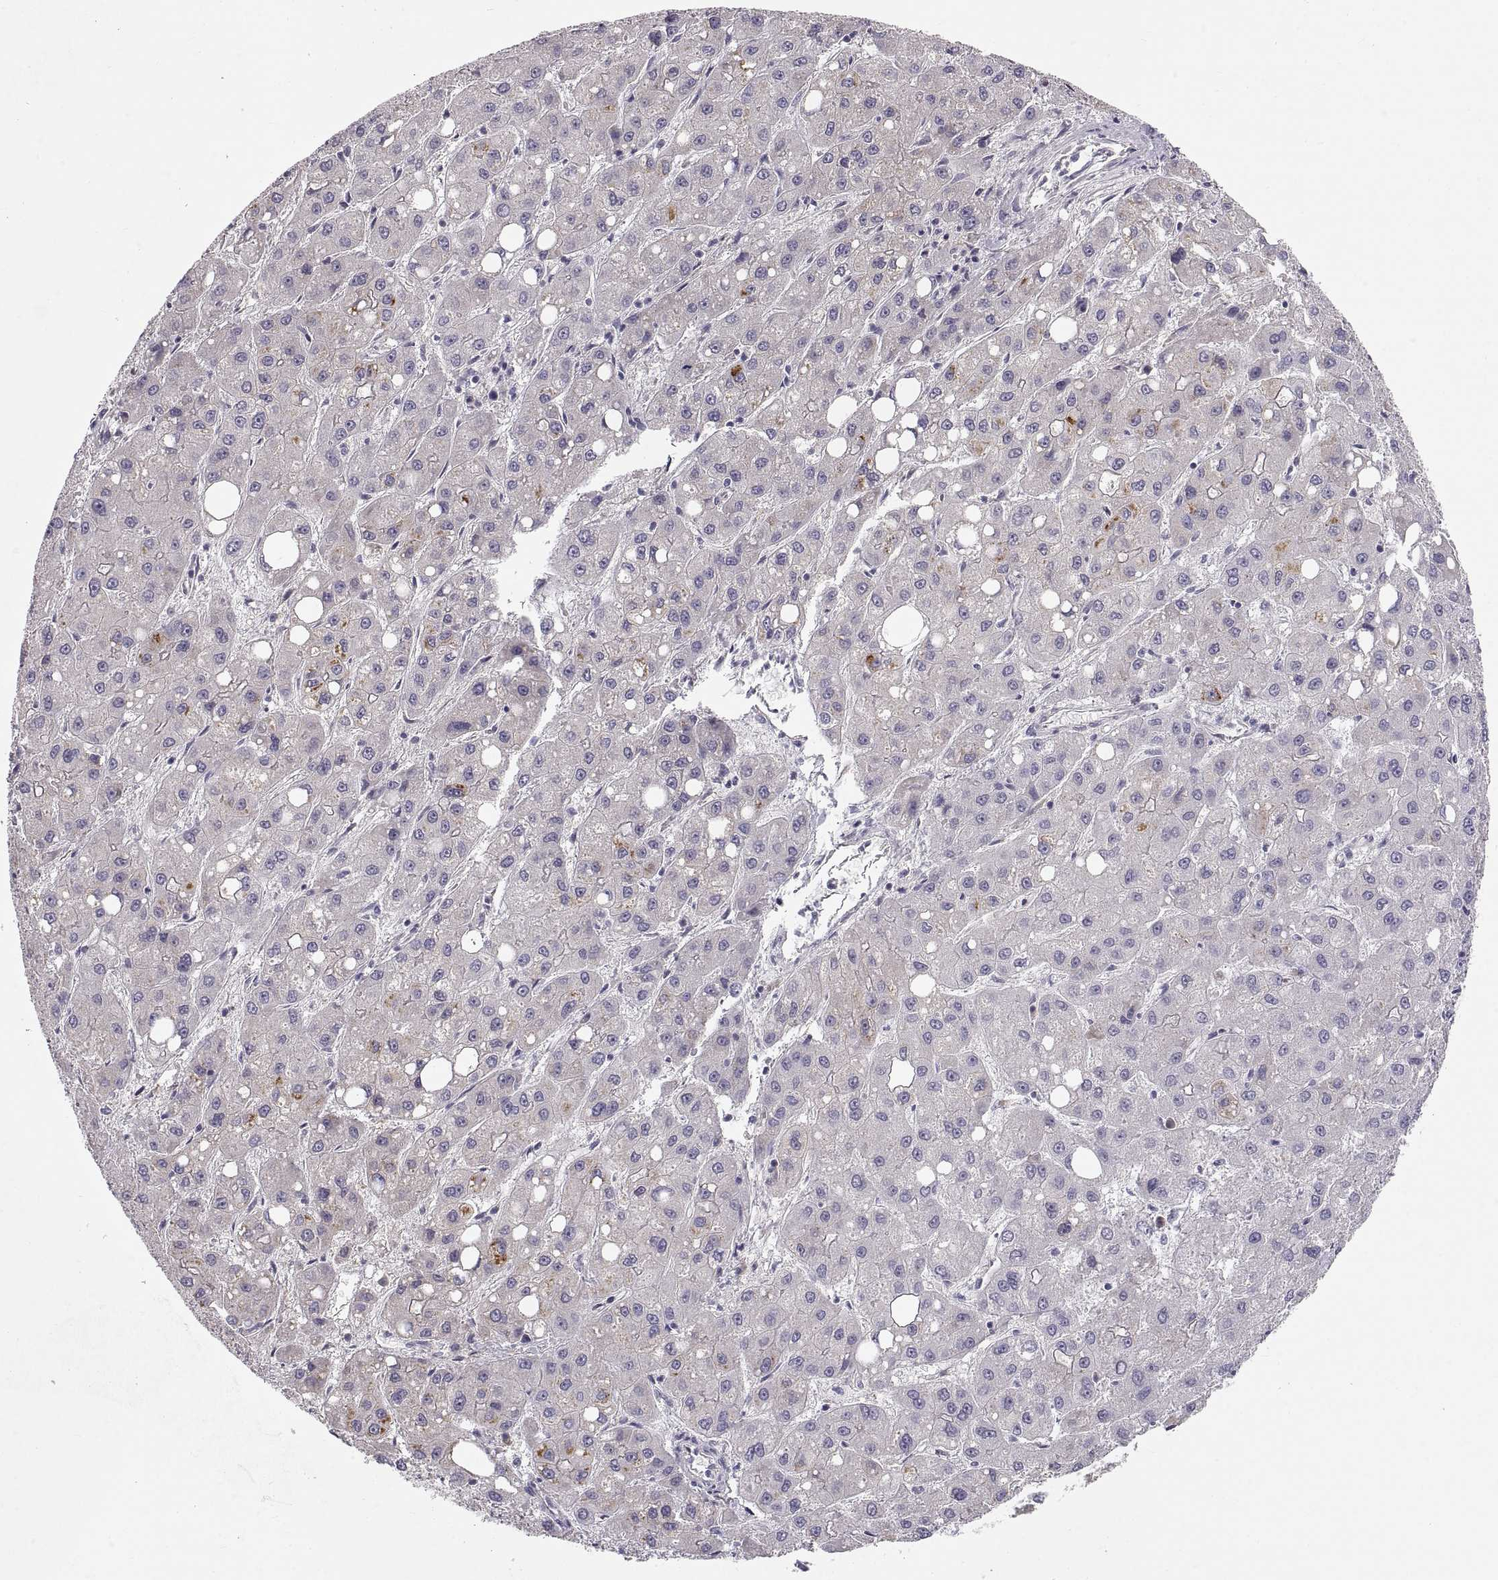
{"staining": {"intensity": "negative", "quantity": "none", "location": "none"}, "tissue": "liver cancer", "cell_type": "Tumor cells", "image_type": "cancer", "snomed": [{"axis": "morphology", "description": "Carcinoma, Hepatocellular, NOS"}, {"axis": "topography", "description": "Liver"}], "caption": "The histopathology image reveals no significant positivity in tumor cells of liver cancer. Nuclei are stained in blue.", "gene": "ADAM32", "patient": {"sex": "male", "age": 73}}